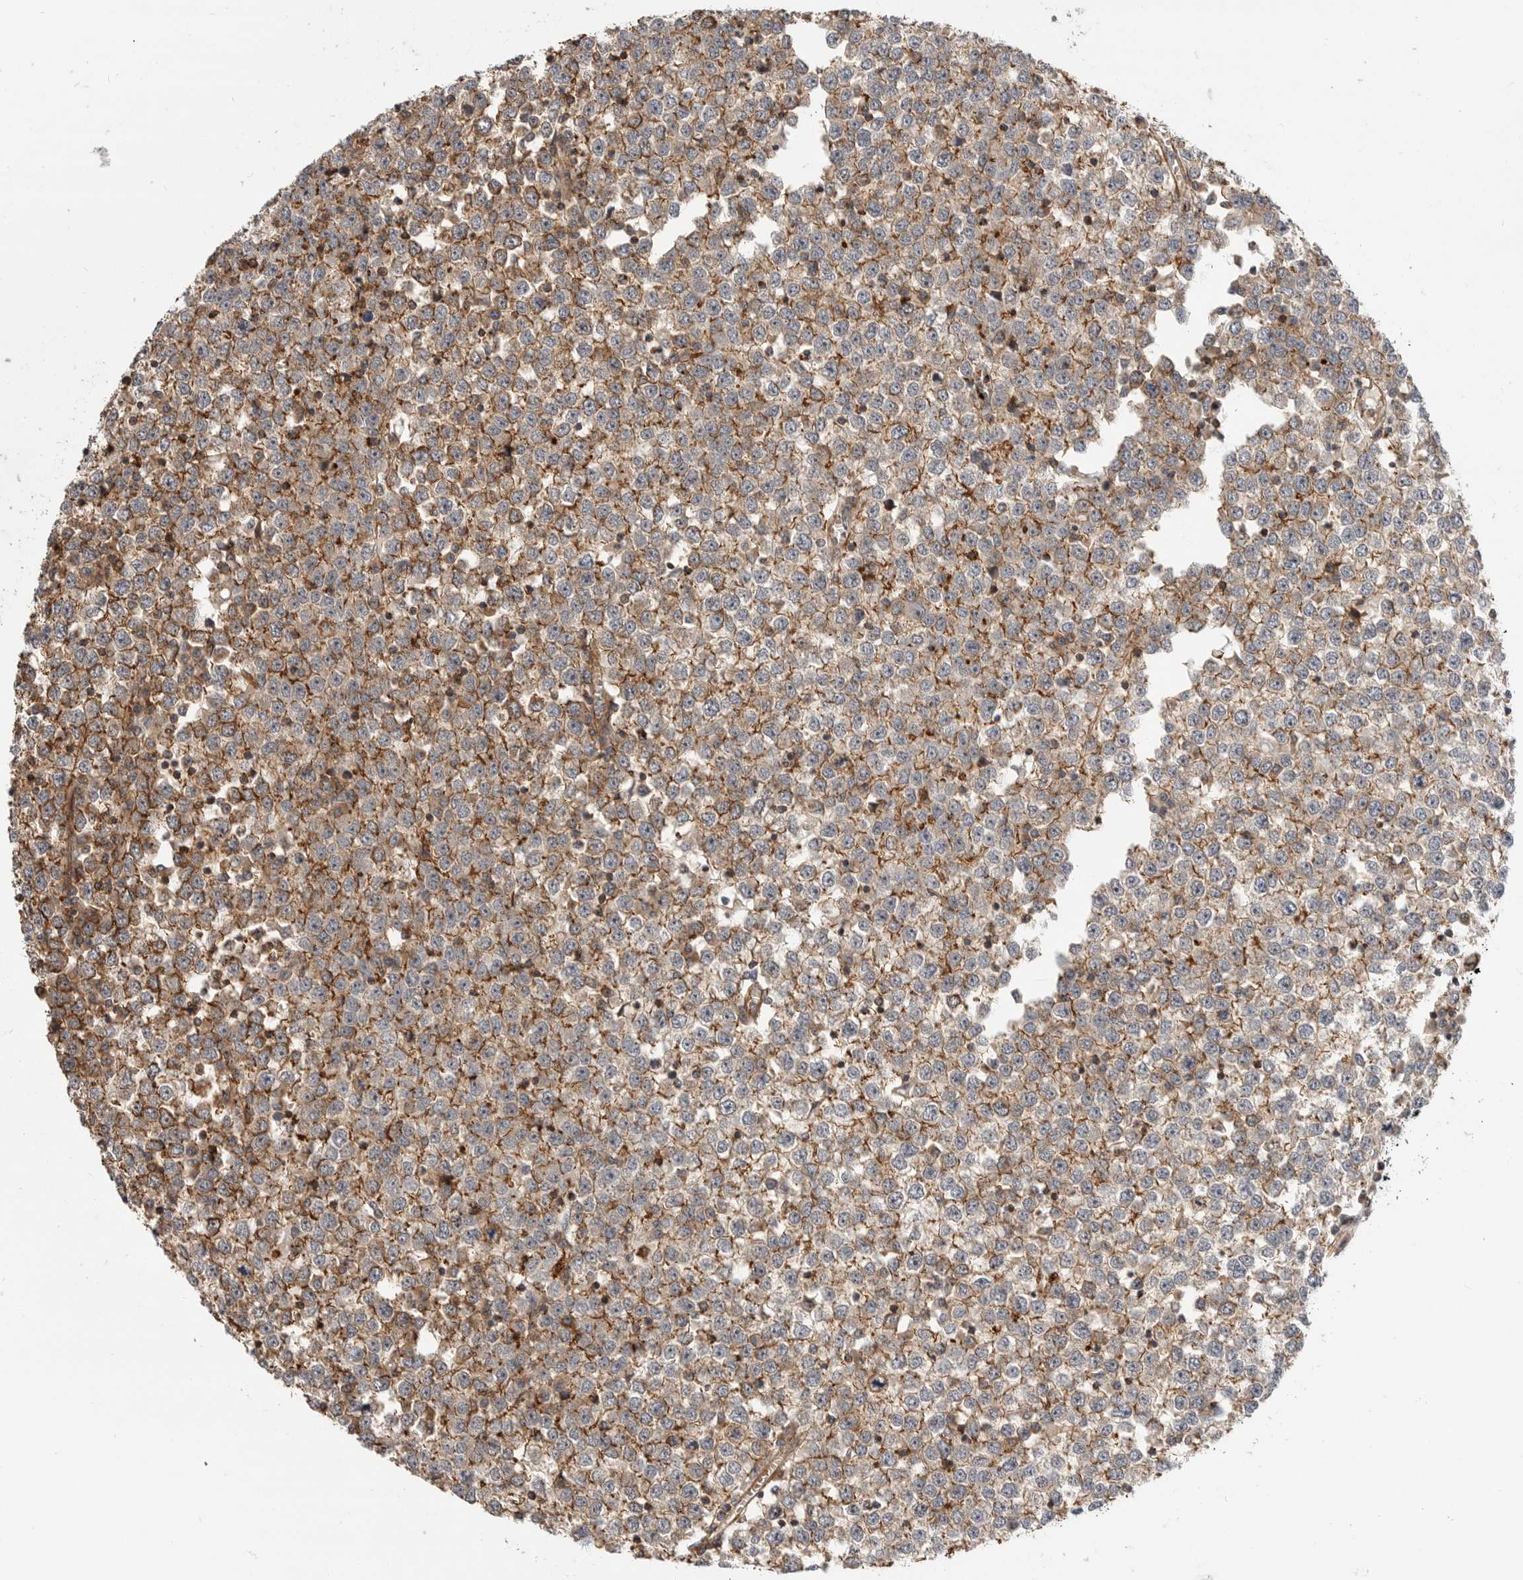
{"staining": {"intensity": "moderate", "quantity": ">75%", "location": "cytoplasmic/membranous"}, "tissue": "testis cancer", "cell_type": "Tumor cells", "image_type": "cancer", "snomed": [{"axis": "morphology", "description": "Seminoma, NOS"}, {"axis": "topography", "description": "Testis"}], "caption": "Immunohistochemical staining of human testis cancer (seminoma) displays medium levels of moderate cytoplasmic/membranous expression in approximately >75% of tumor cells.", "gene": "GPATCH2", "patient": {"sex": "male", "age": 65}}